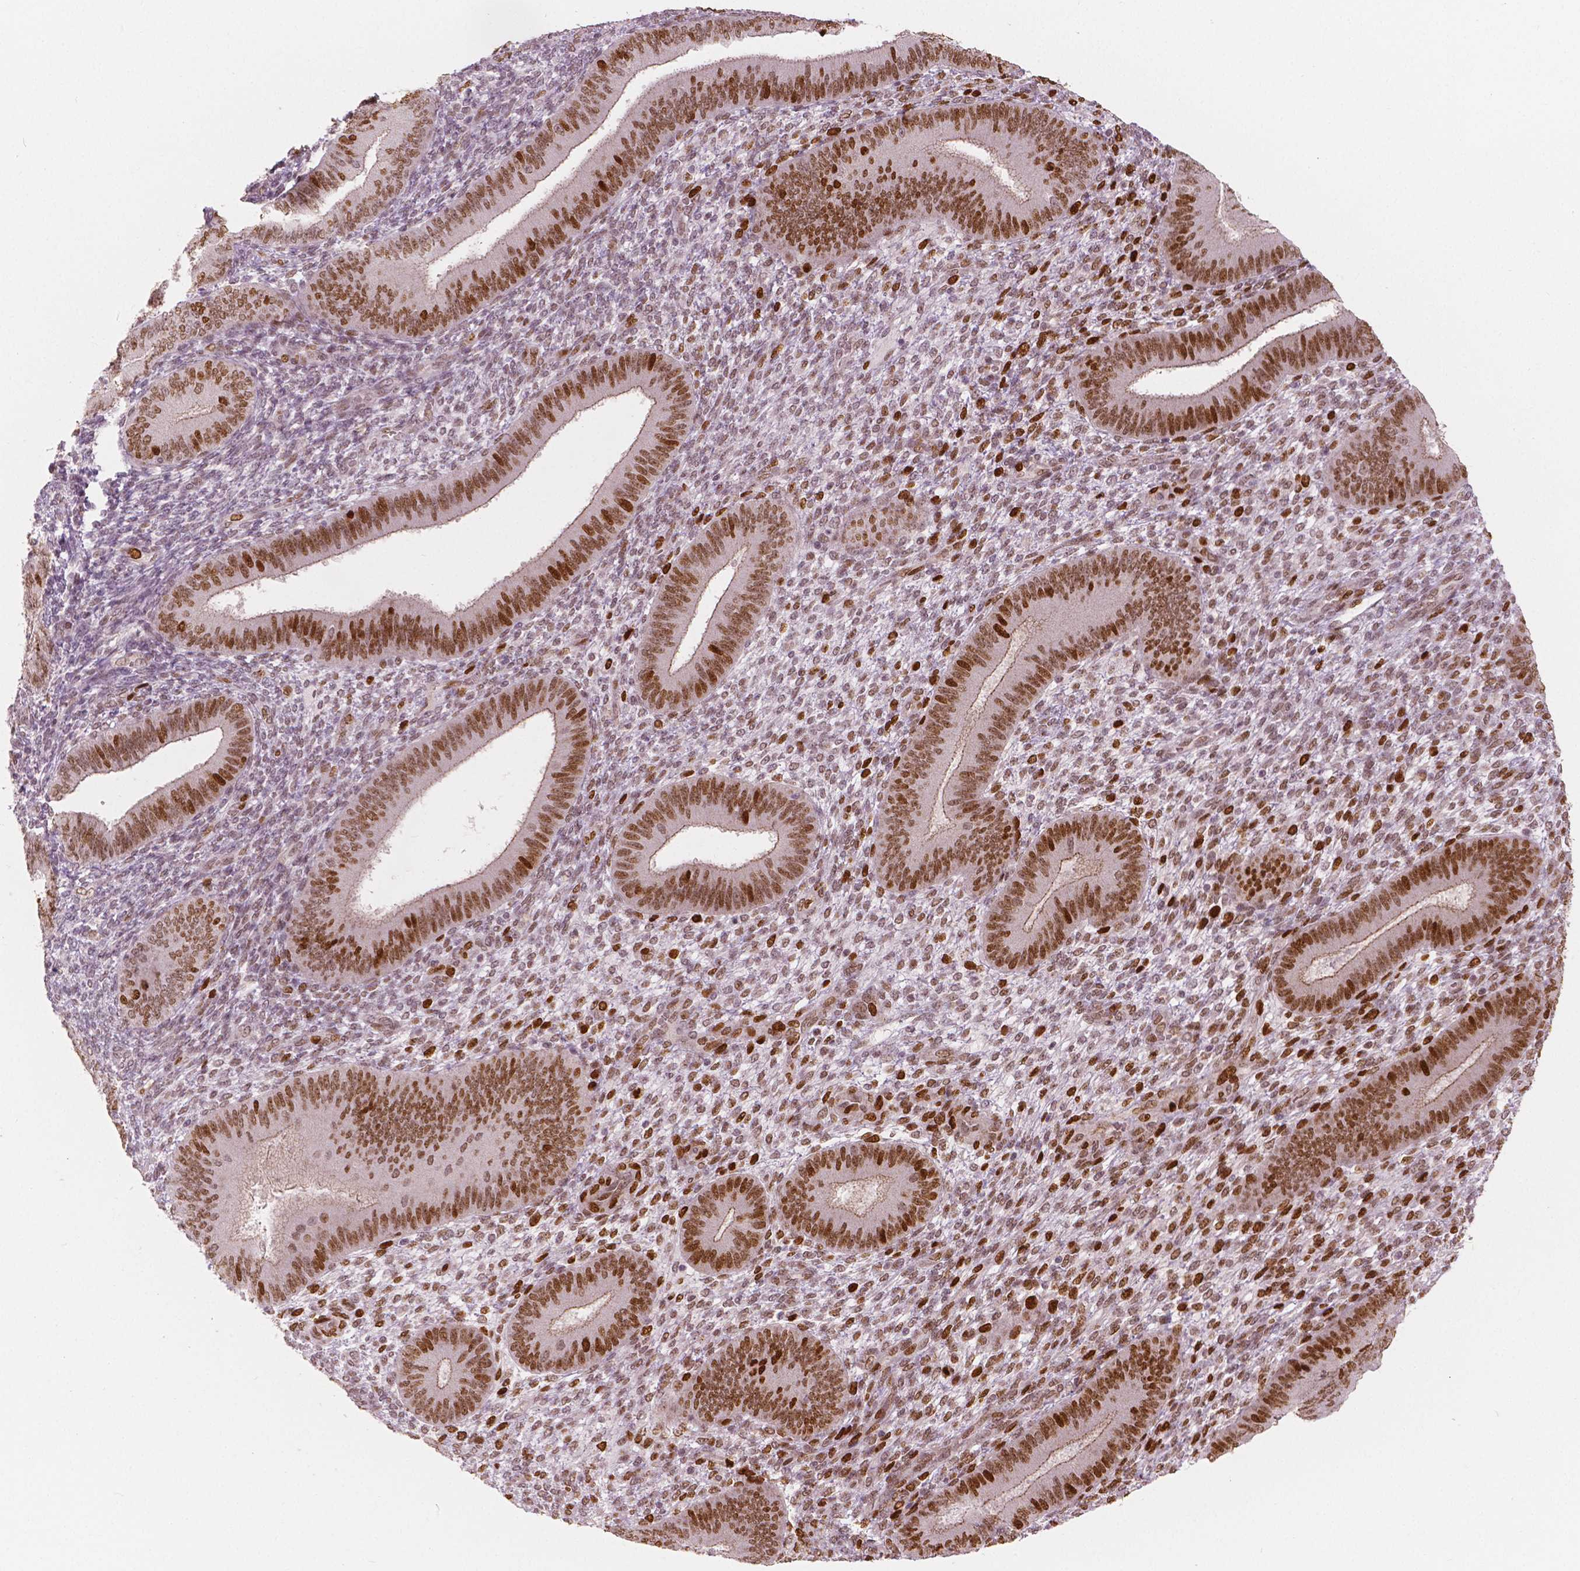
{"staining": {"intensity": "moderate", "quantity": "<25%", "location": "nuclear"}, "tissue": "endometrium", "cell_type": "Cells in endometrial stroma", "image_type": "normal", "snomed": [{"axis": "morphology", "description": "Normal tissue, NOS"}, {"axis": "topography", "description": "Endometrium"}], "caption": "A micrograph of human endometrium stained for a protein reveals moderate nuclear brown staining in cells in endometrial stroma. (DAB (3,3'-diaminobenzidine) IHC with brightfield microscopy, high magnification).", "gene": "NSD2", "patient": {"sex": "female", "age": 39}}